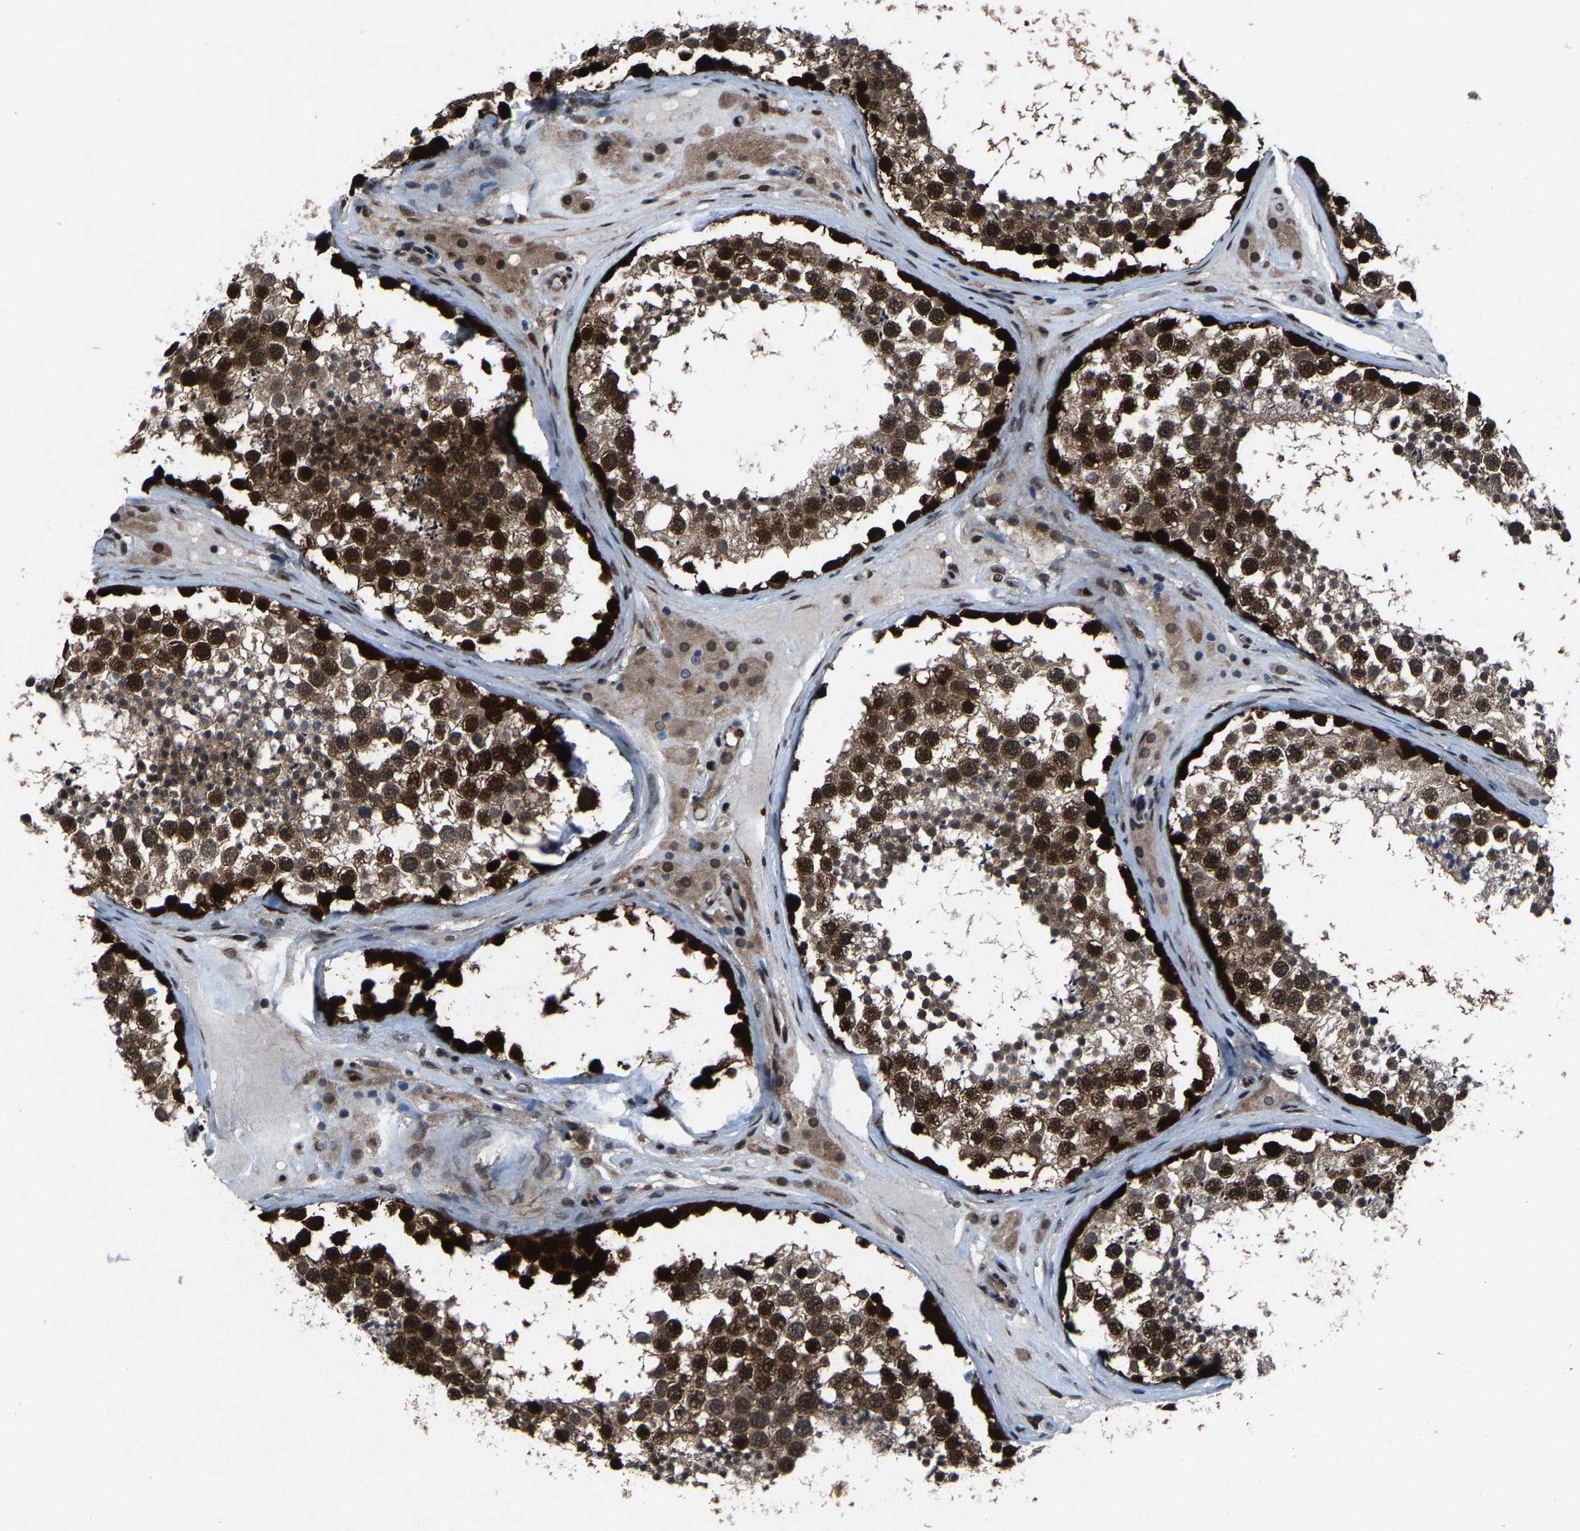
{"staining": {"intensity": "strong", "quantity": "25%-75%", "location": "cytoplasmic/membranous,nuclear"}, "tissue": "testis", "cell_type": "Cells in seminiferous ducts", "image_type": "normal", "snomed": [{"axis": "morphology", "description": "Normal tissue, NOS"}, {"axis": "topography", "description": "Testis"}], "caption": "Brown immunohistochemical staining in normal testis exhibits strong cytoplasmic/membranous,nuclear staining in about 25%-75% of cells in seminiferous ducts.", "gene": "ATXN3", "patient": {"sex": "male", "age": 46}}